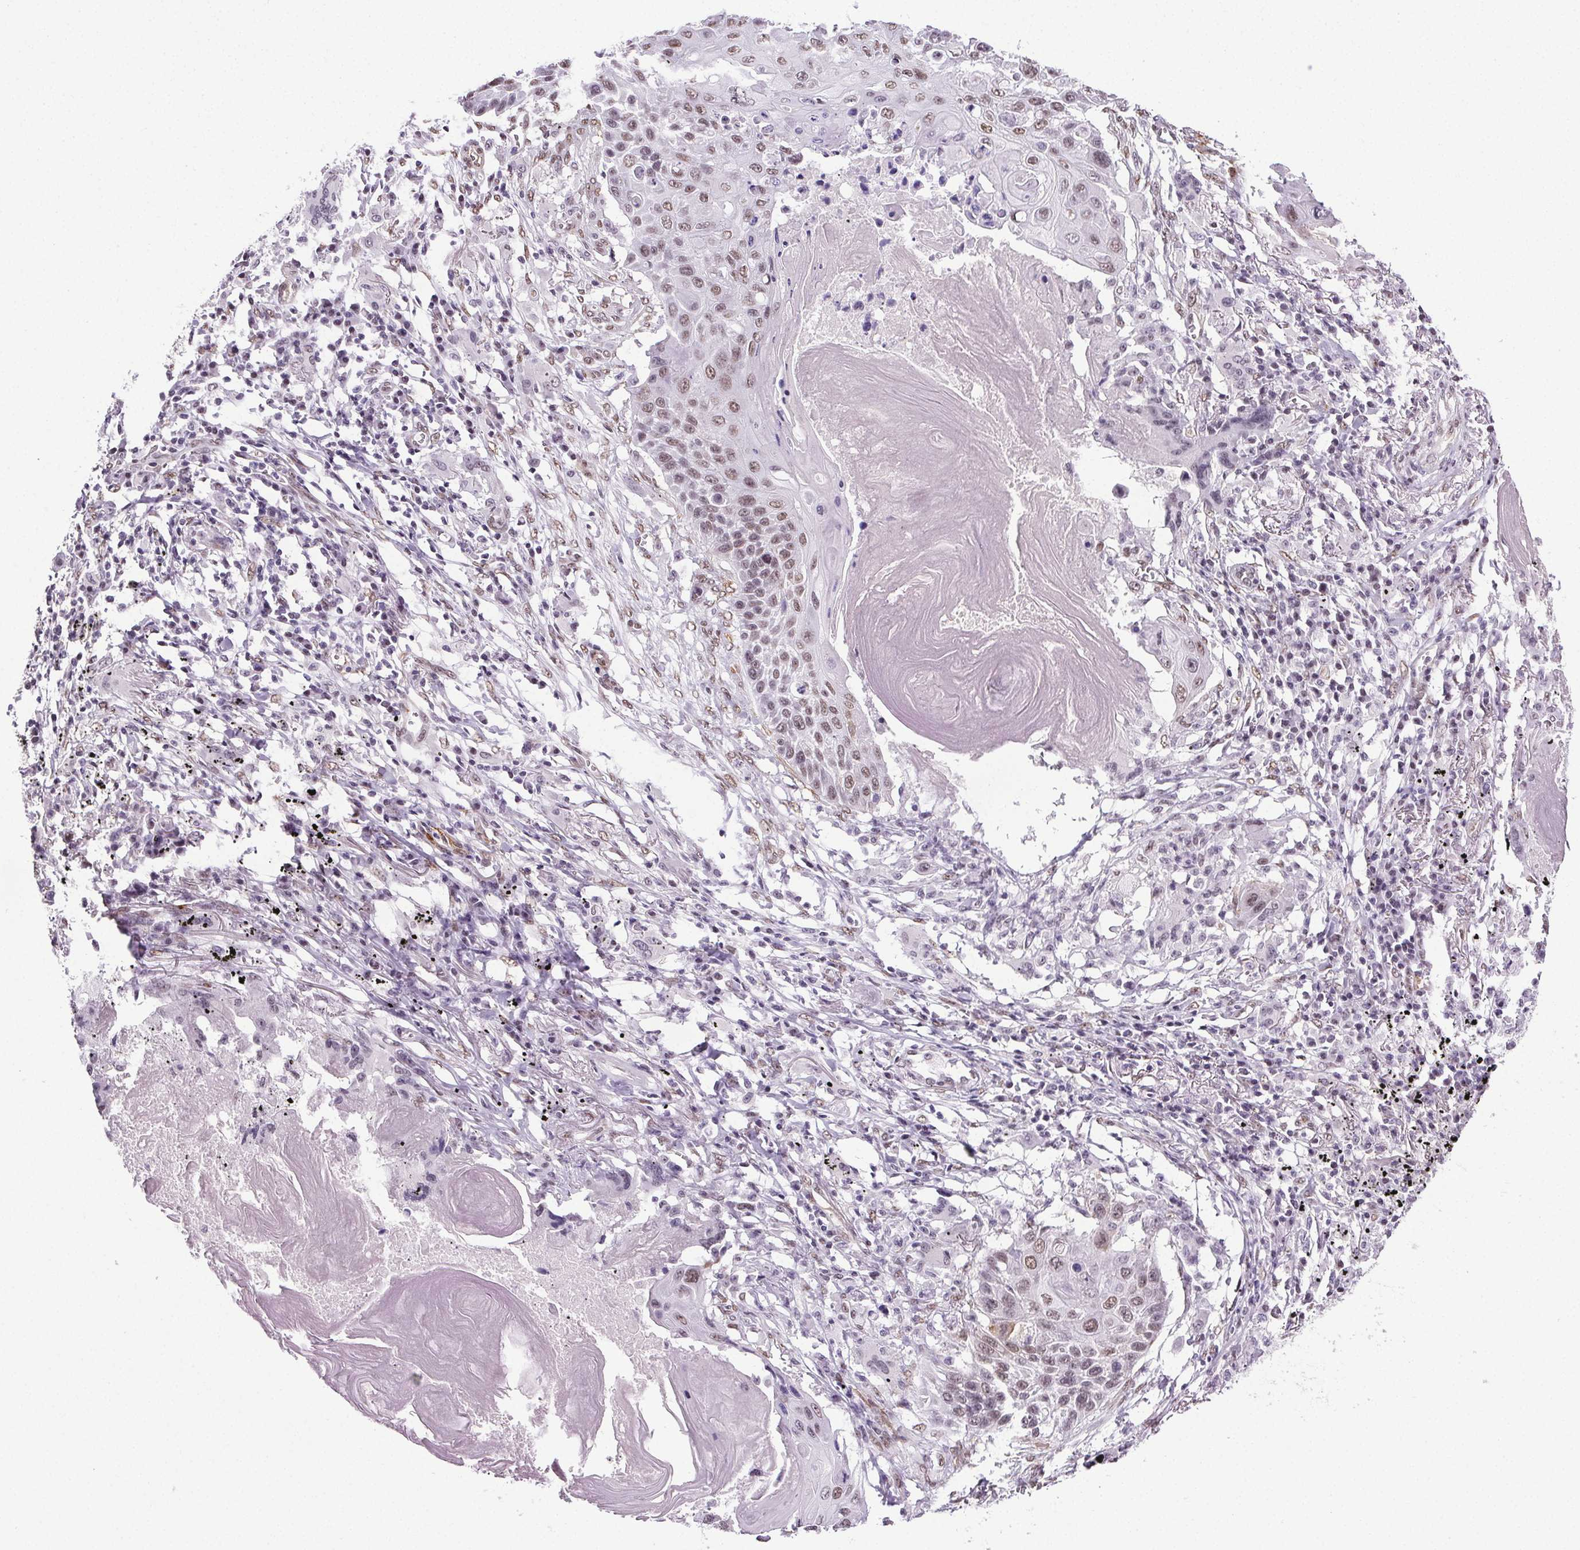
{"staining": {"intensity": "moderate", "quantity": "25%-75%", "location": "nuclear"}, "tissue": "lung cancer", "cell_type": "Tumor cells", "image_type": "cancer", "snomed": [{"axis": "morphology", "description": "Squamous cell carcinoma, NOS"}, {"axis": "topography", "description": "Lung"}], "caption": "High-magnification brightfield microscopy of lung cancer (squamous cell carcinoma) stained with DAB (brown) and counterstained with hematoxylin (blue). tumor cells exhibit moderate nuclear staining is appreciated in approximately25%-75% of cells. (Brightfield microscopy of DAB IHC at high magnification).", "gene": "GP6", "patient": {"sex": "male", "age": 78}}